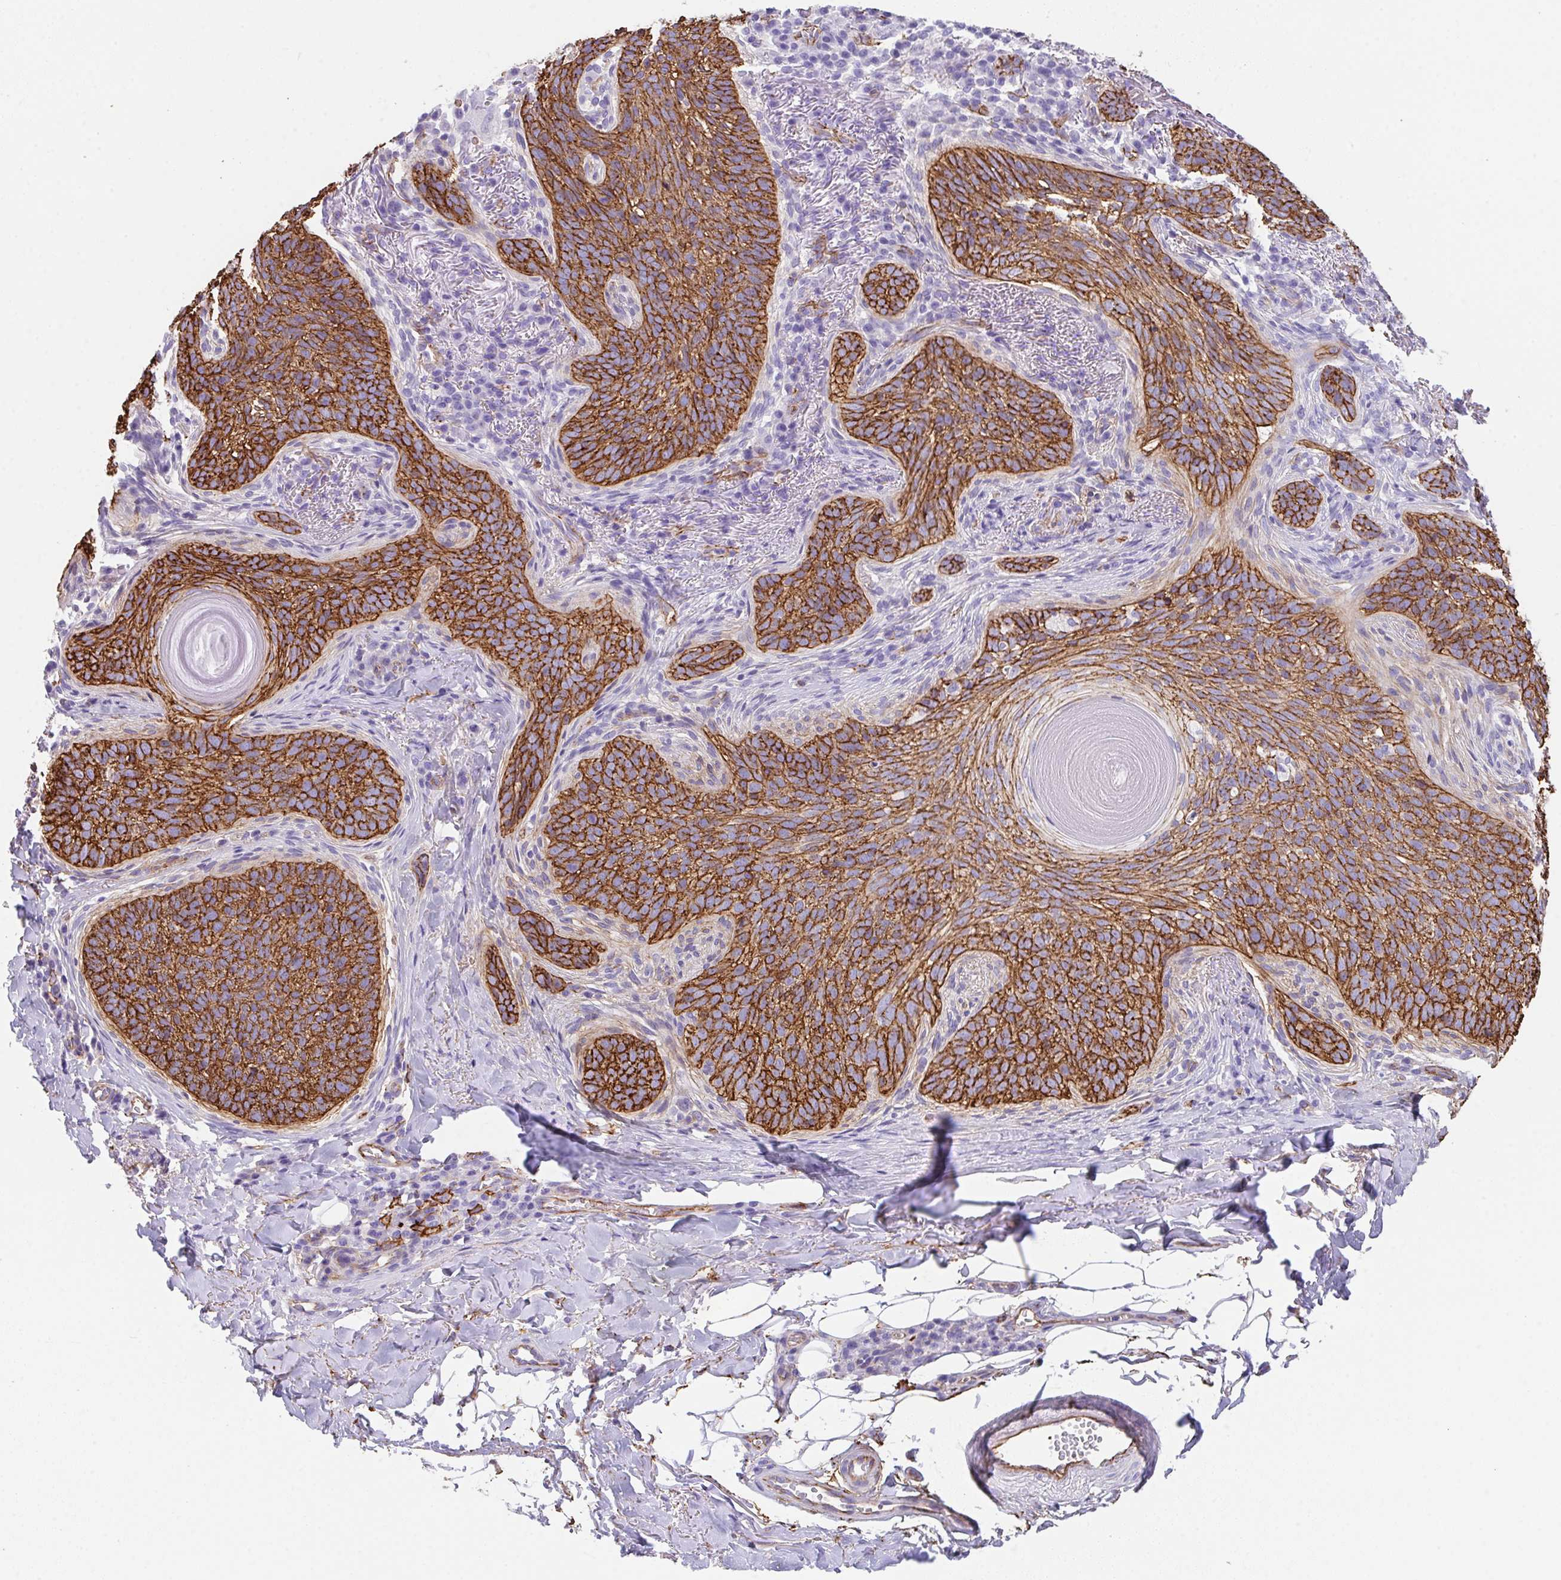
{"staining": {"intensity": "strong", "quantity": ">75%", "location": "cytoplasmic/membranous"}, "tissue": "skin cancer", "cell_type": "Tumor cells", "image_type": "cancer", "snomed": [{"axis": "morphology", "description": "Basal cell carcinoma"}, {"axis": "topography", "description": "Skin"}, {"axis": "topography", "description": "Skin of head"}], "caption": "The image shows a brown stain indicating the presence of a protein in the cytoplasmic/membranous of tumor cells in skin cancer (basal cell carcinoma).", "gene": "DBN1", "patient": {"sex": "male", "age": 62}}